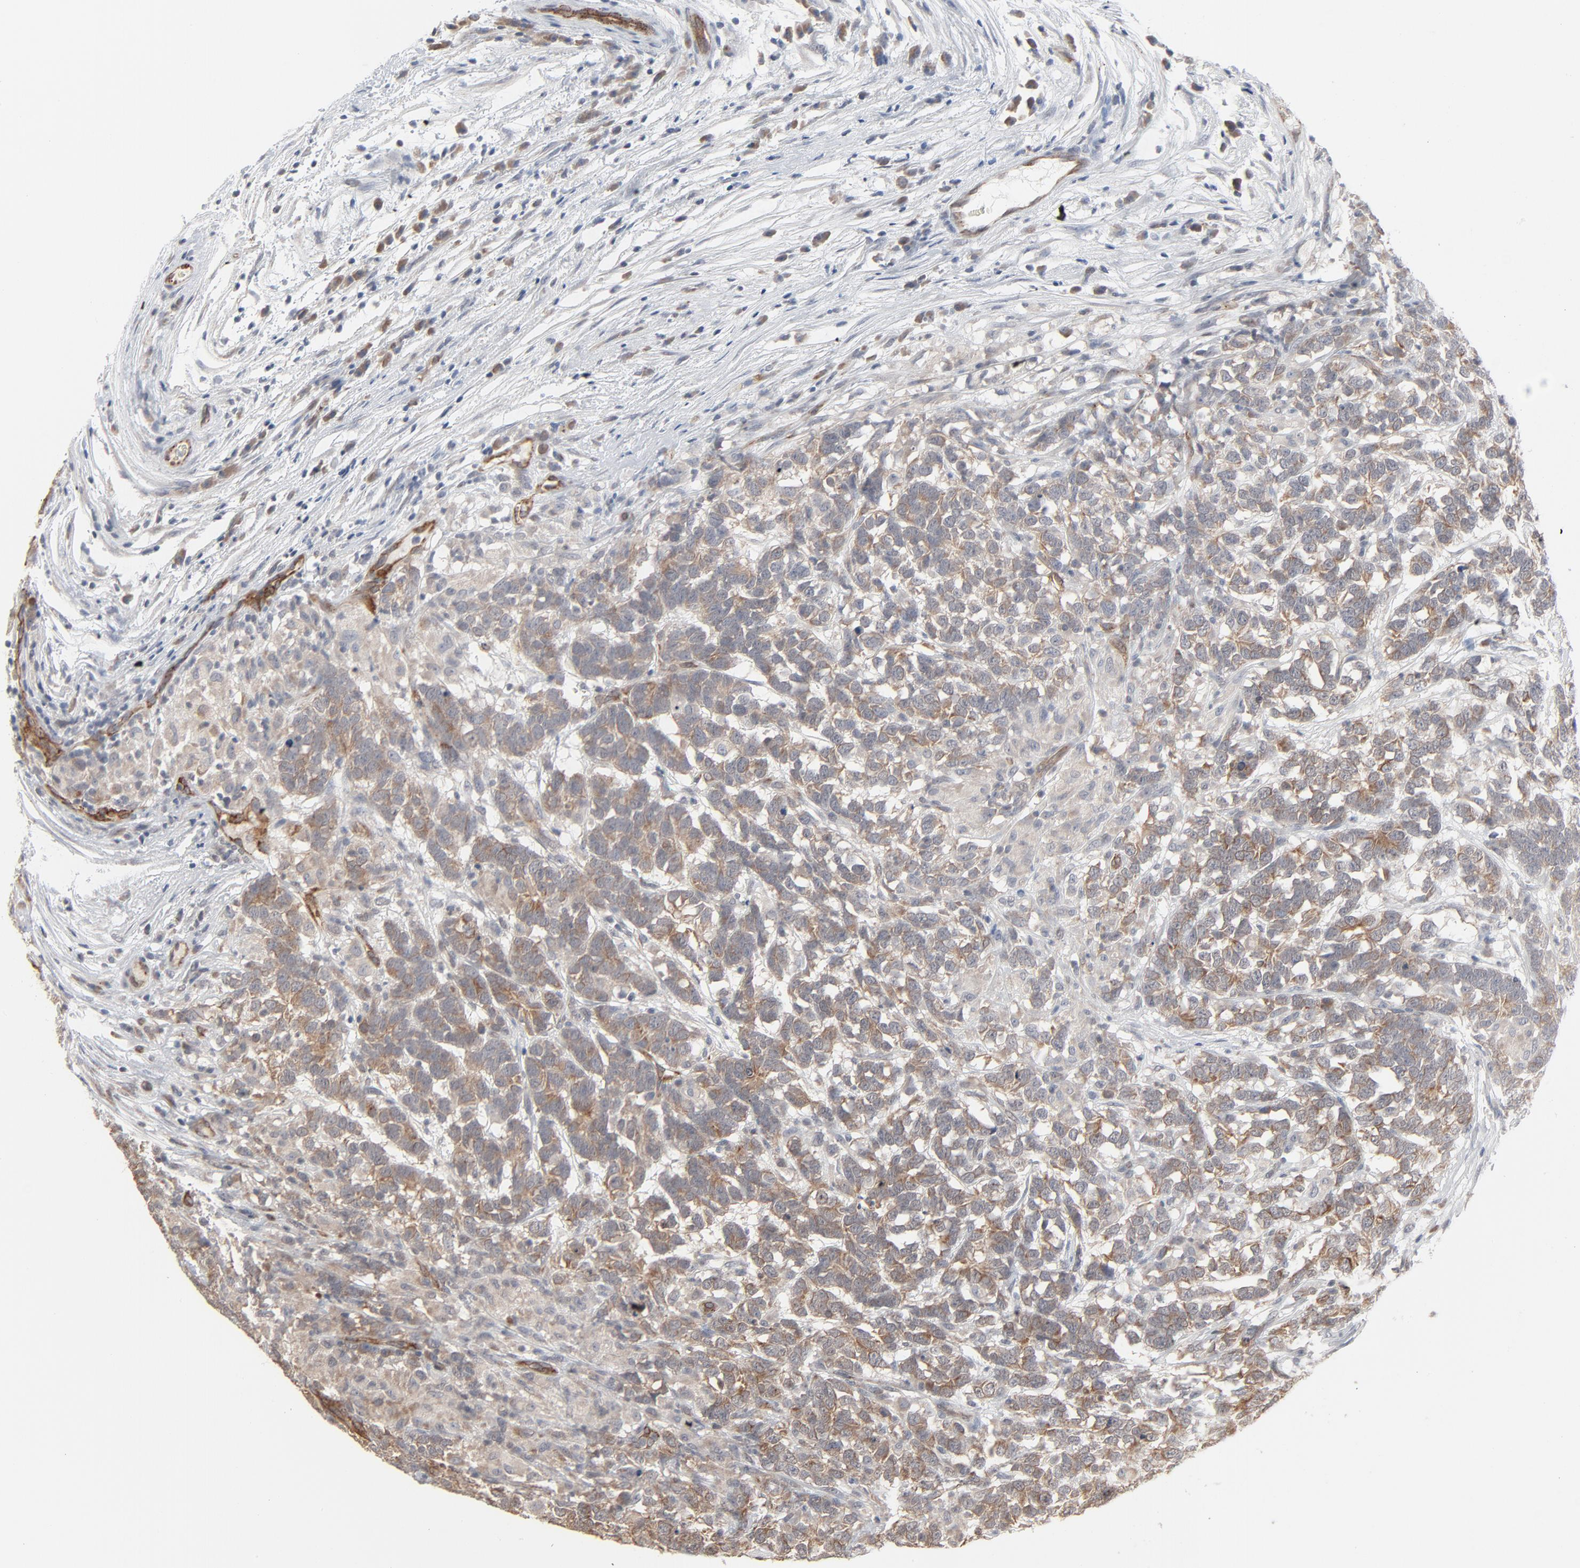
{"staining": {"intensity": "weak", "quantity": ">75%", "location": "cytoplasmic/membranous"}, "tissue": "testis cancer", "cell_type": "Tumor cells", "image_type": "cancer", "snomed": [{"axis": "morphology", "description": "Carcinoma, Embryonal, NOS"}, {"axis": "topography", "description": "Testis"}], "caption": "Tumor cells exhibit weak cytoplasmic/membranous expression in about >75% of cells in testis cancer.", "gene": "ITPR3", "patient": {"sex": "male", "age": 26}}